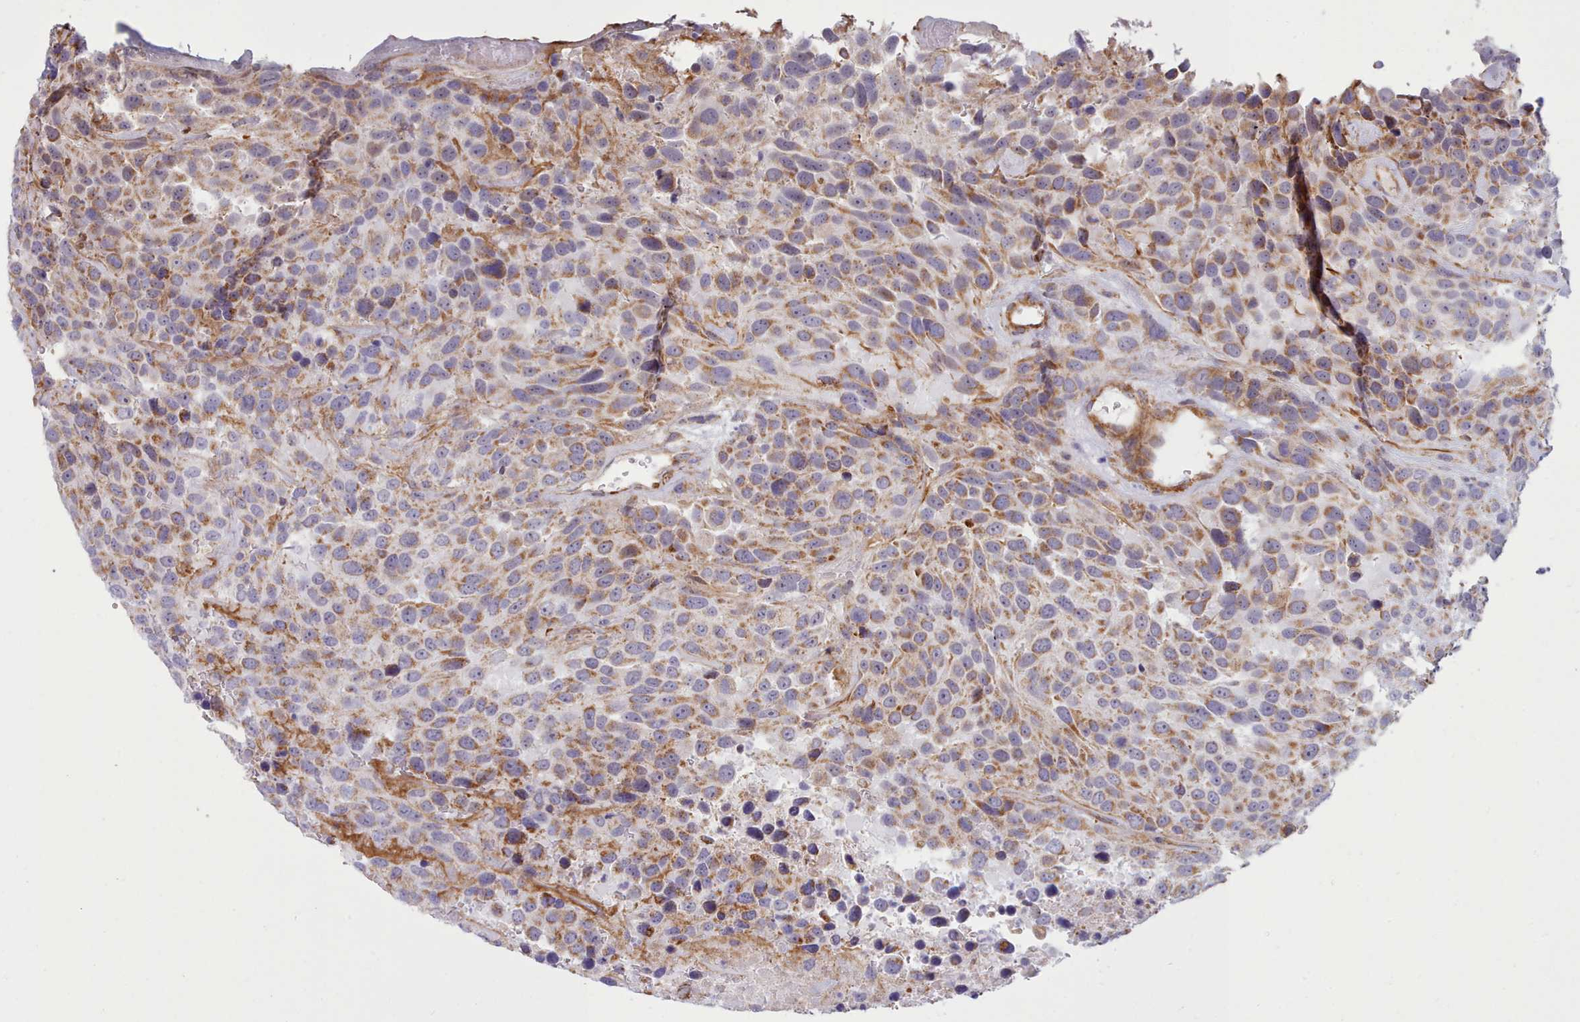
{"staining": {"intensity": "moderate", "quantity": ">75%", "location": "cytoplasmic/membranous"}, "tissue": "urothelial cancer", "cell_type": "Tumor cells", "image_type": "cancer", "snomed": [{"axis": "morphology", "description": "Urothelial carcinoma, High grade"}, {"axis": "topography", "description": "Urinary bladder"}], "caption": "A high-resolution photomicrograph shows IHC staining of urothelial cancer, which displays moderate cytoplasmic/membranous positivity in approximately >75% of tumor cells. (DAB (3,3'-diaminobenzidine) = brown stain, brightfield microscopy at high magnification).", "gene": "MRPL21", "patient": {"sex": "female", "age": 70}}